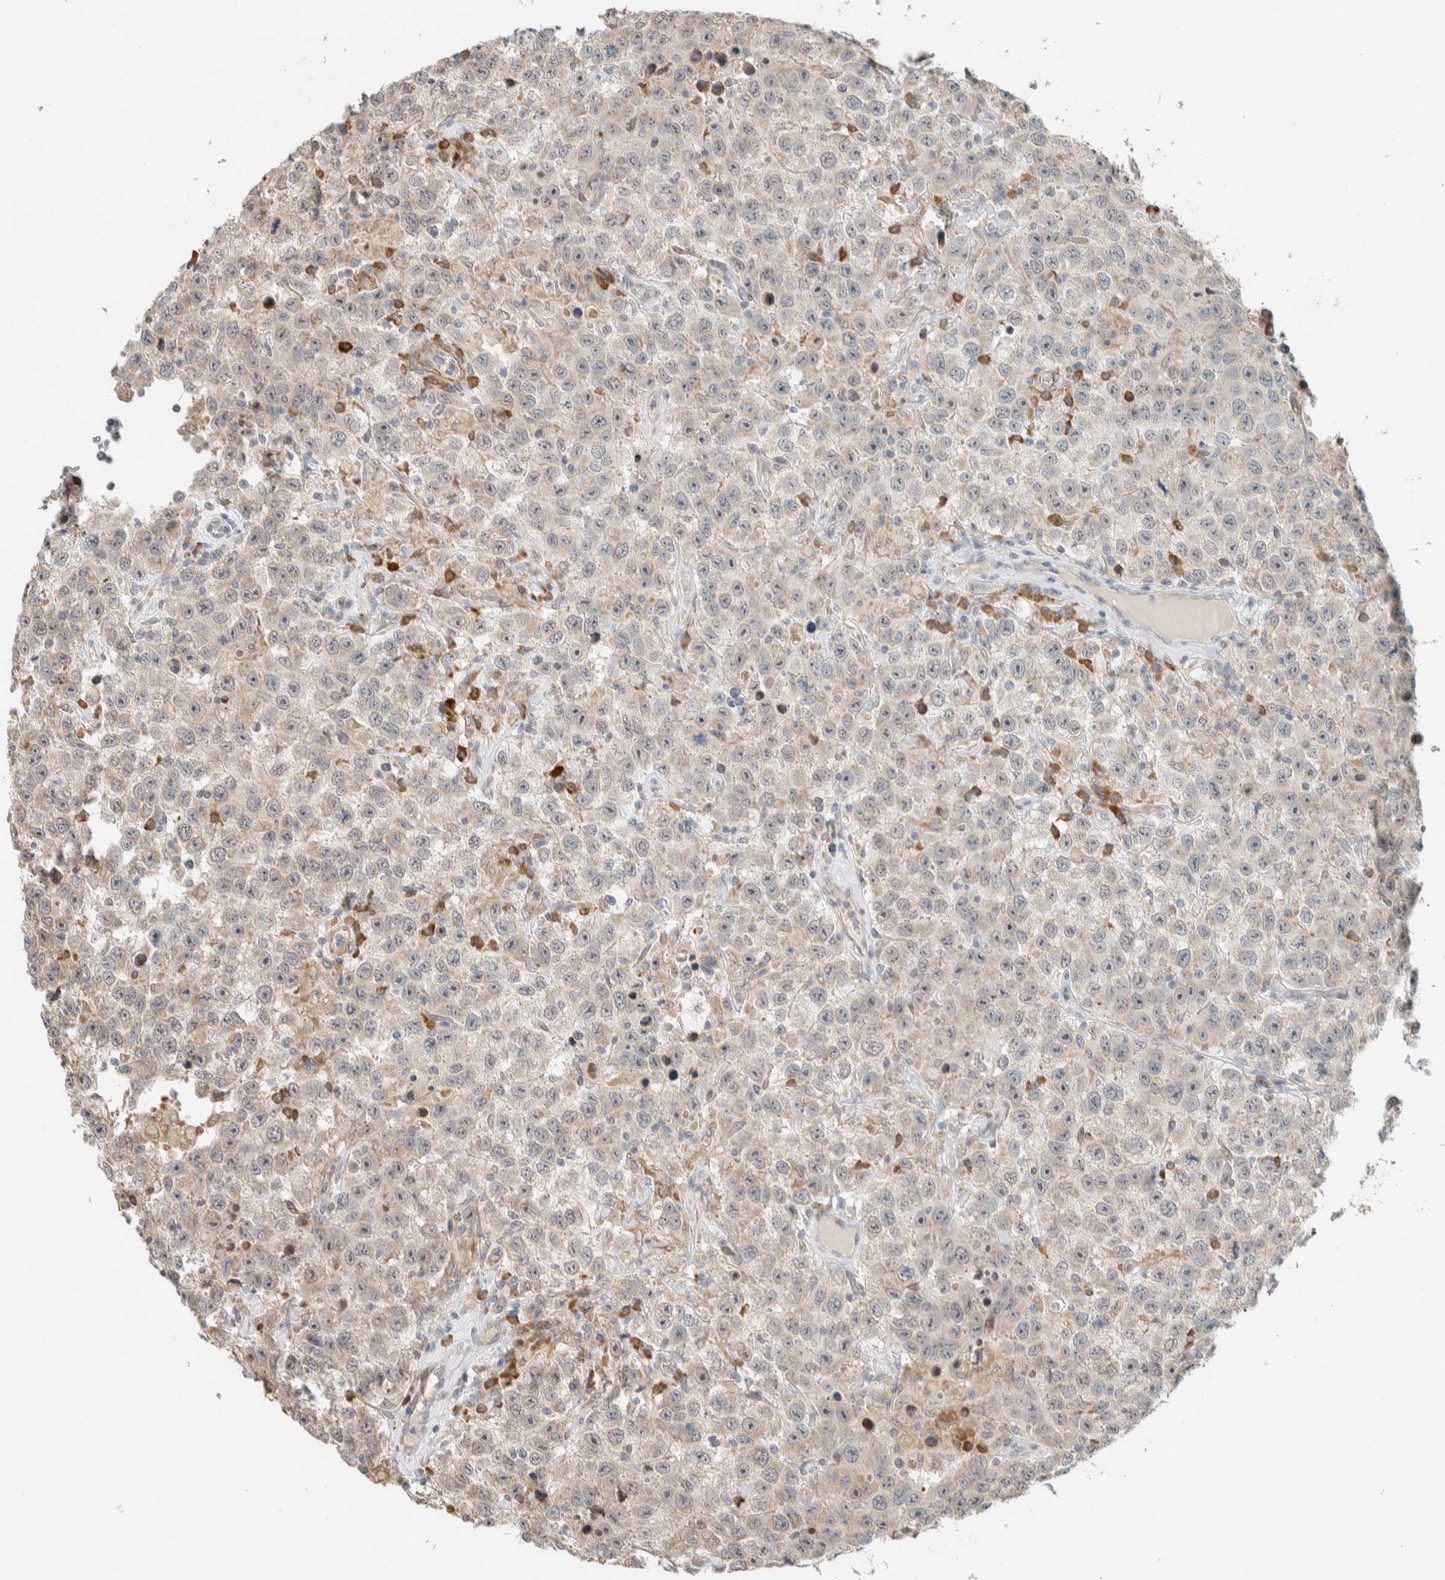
{"staining": {"intensity": "weak", "quantity": "<25%", "location": "cytoplasmic/membranous"}, "tissue": "testis cancer", "cell_type": "Tumor cells", "image_type": "cancer", "snomed": [{"axis": "morphology", "description": "Seminoma, NOS"}, {"axis": "topography", "description": "Testis"}], "caption": "IHC image of testis cancer stained for a protein (brown), which exhibits no expression in tumor cells. Brightfield microscopy of immunohistochemistry (IHC) stained with DAB (brown) and hematoxylin (blue), captured at high magnification.", "gene": "KLHL40", "patient": {"sex": "male", "age": 41}}